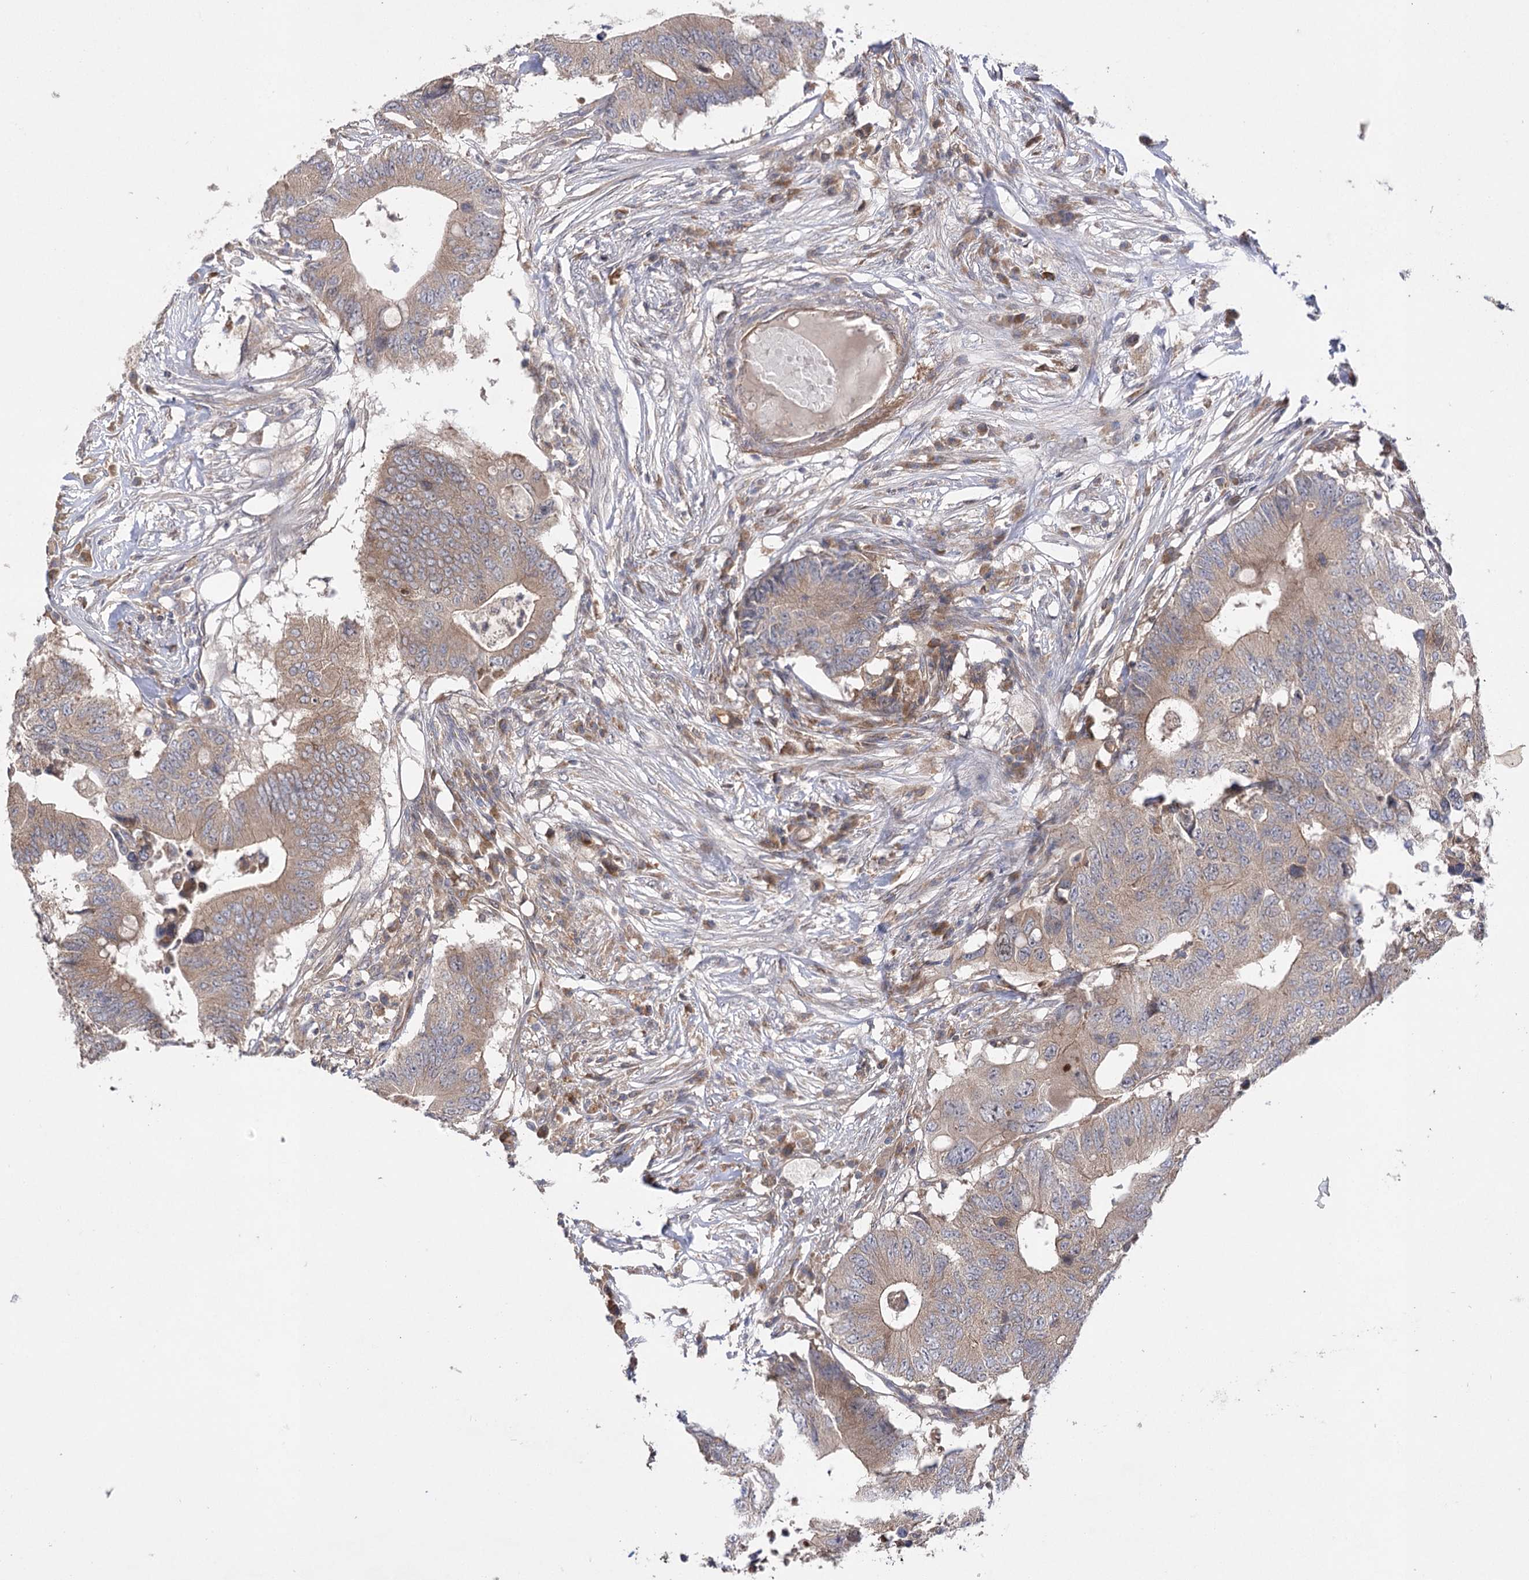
{"staining": {"intensity": "weak", "quantity": ">75%", "location": "cytoplasmic/membranous"}, "tissue": "colorectal cancer", "cell_type": "Tumor cells", "image_type": "cancer", "snomed": [{"axis": "morphology", "description": "Adenocarcinoma, NOS"}, {"axis": "topography", "description": "Colon"}], "caption": "Human colorectal adenocarcinoma stained with a protein marker displays weak staining in tumor cells.", "gene": "BCR", "patient": {"sex": "male", "age": 71}}